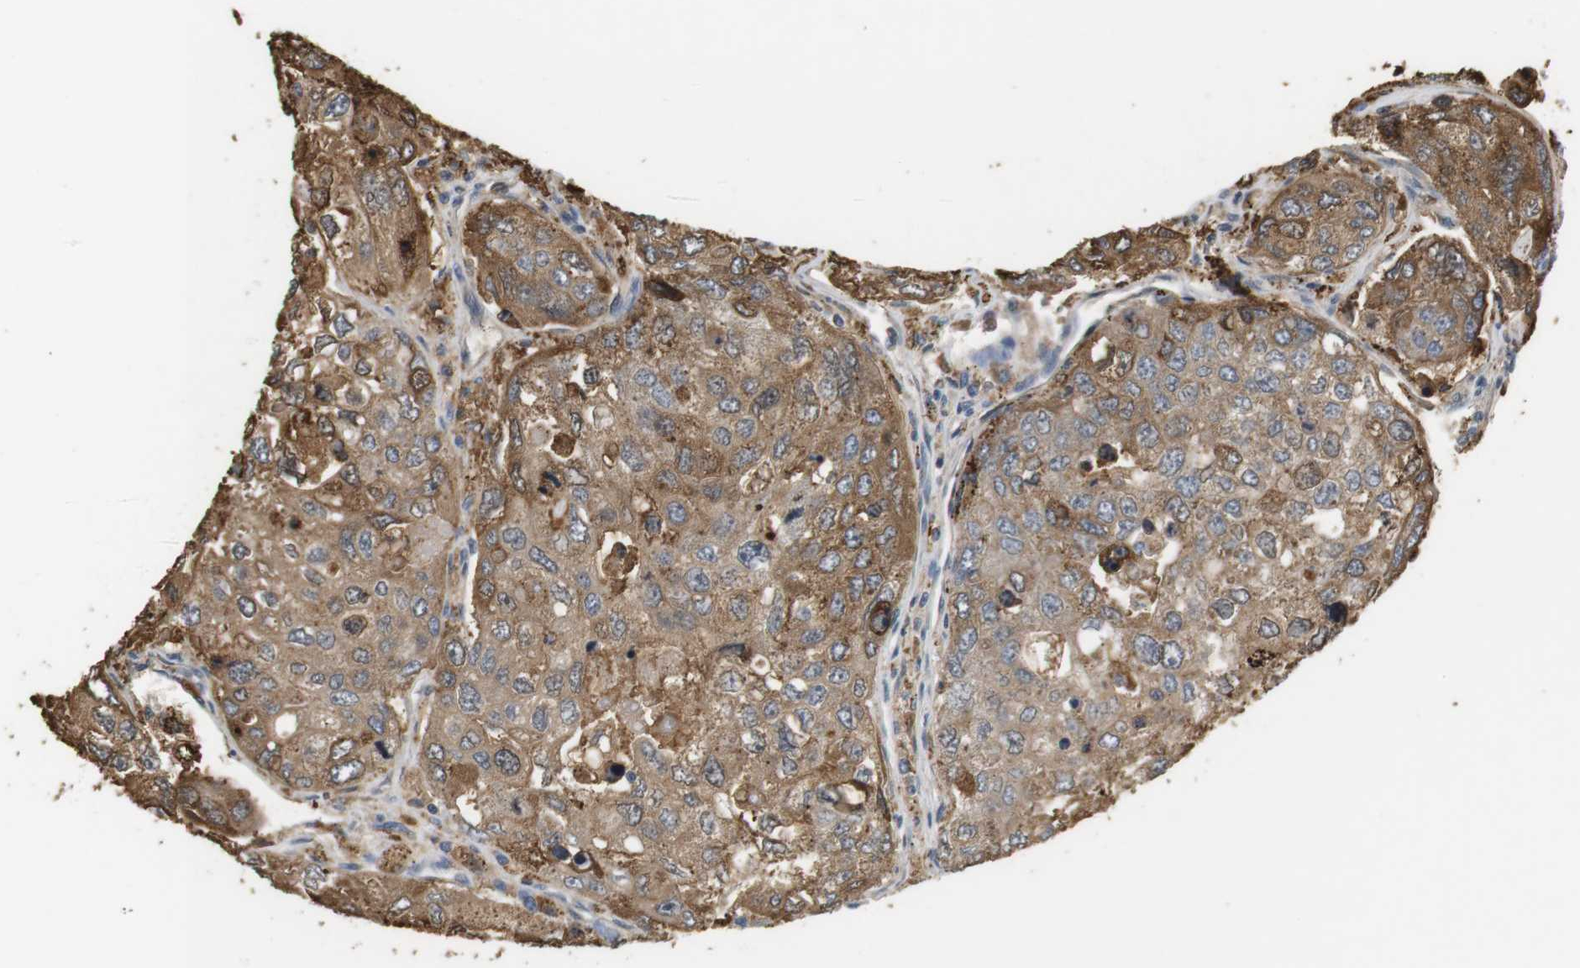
{"staining": {"intensity": "moderate", "quantity": ">75%", "location": "cytoplasmic/membranous"}, "tissue": "urothelial cancer", "cell_type": "Tumor cells", "image_type": "cancer", "snomed": [{"axis": "morphology", "description": "Urothelial carcinoma, High grade"}, {"axis": "topography", "description": "Lymph node"}, {"axis": "topography", "description": "Urinary bladder"}], "caption": "A histopathology image of human urothelial cancer stained for a protein shows moderate cytoplasmic/membranous brown staining in tumor cells.", "gene": "P2RY1", "patient": {"sex": "male", "age": 51}}